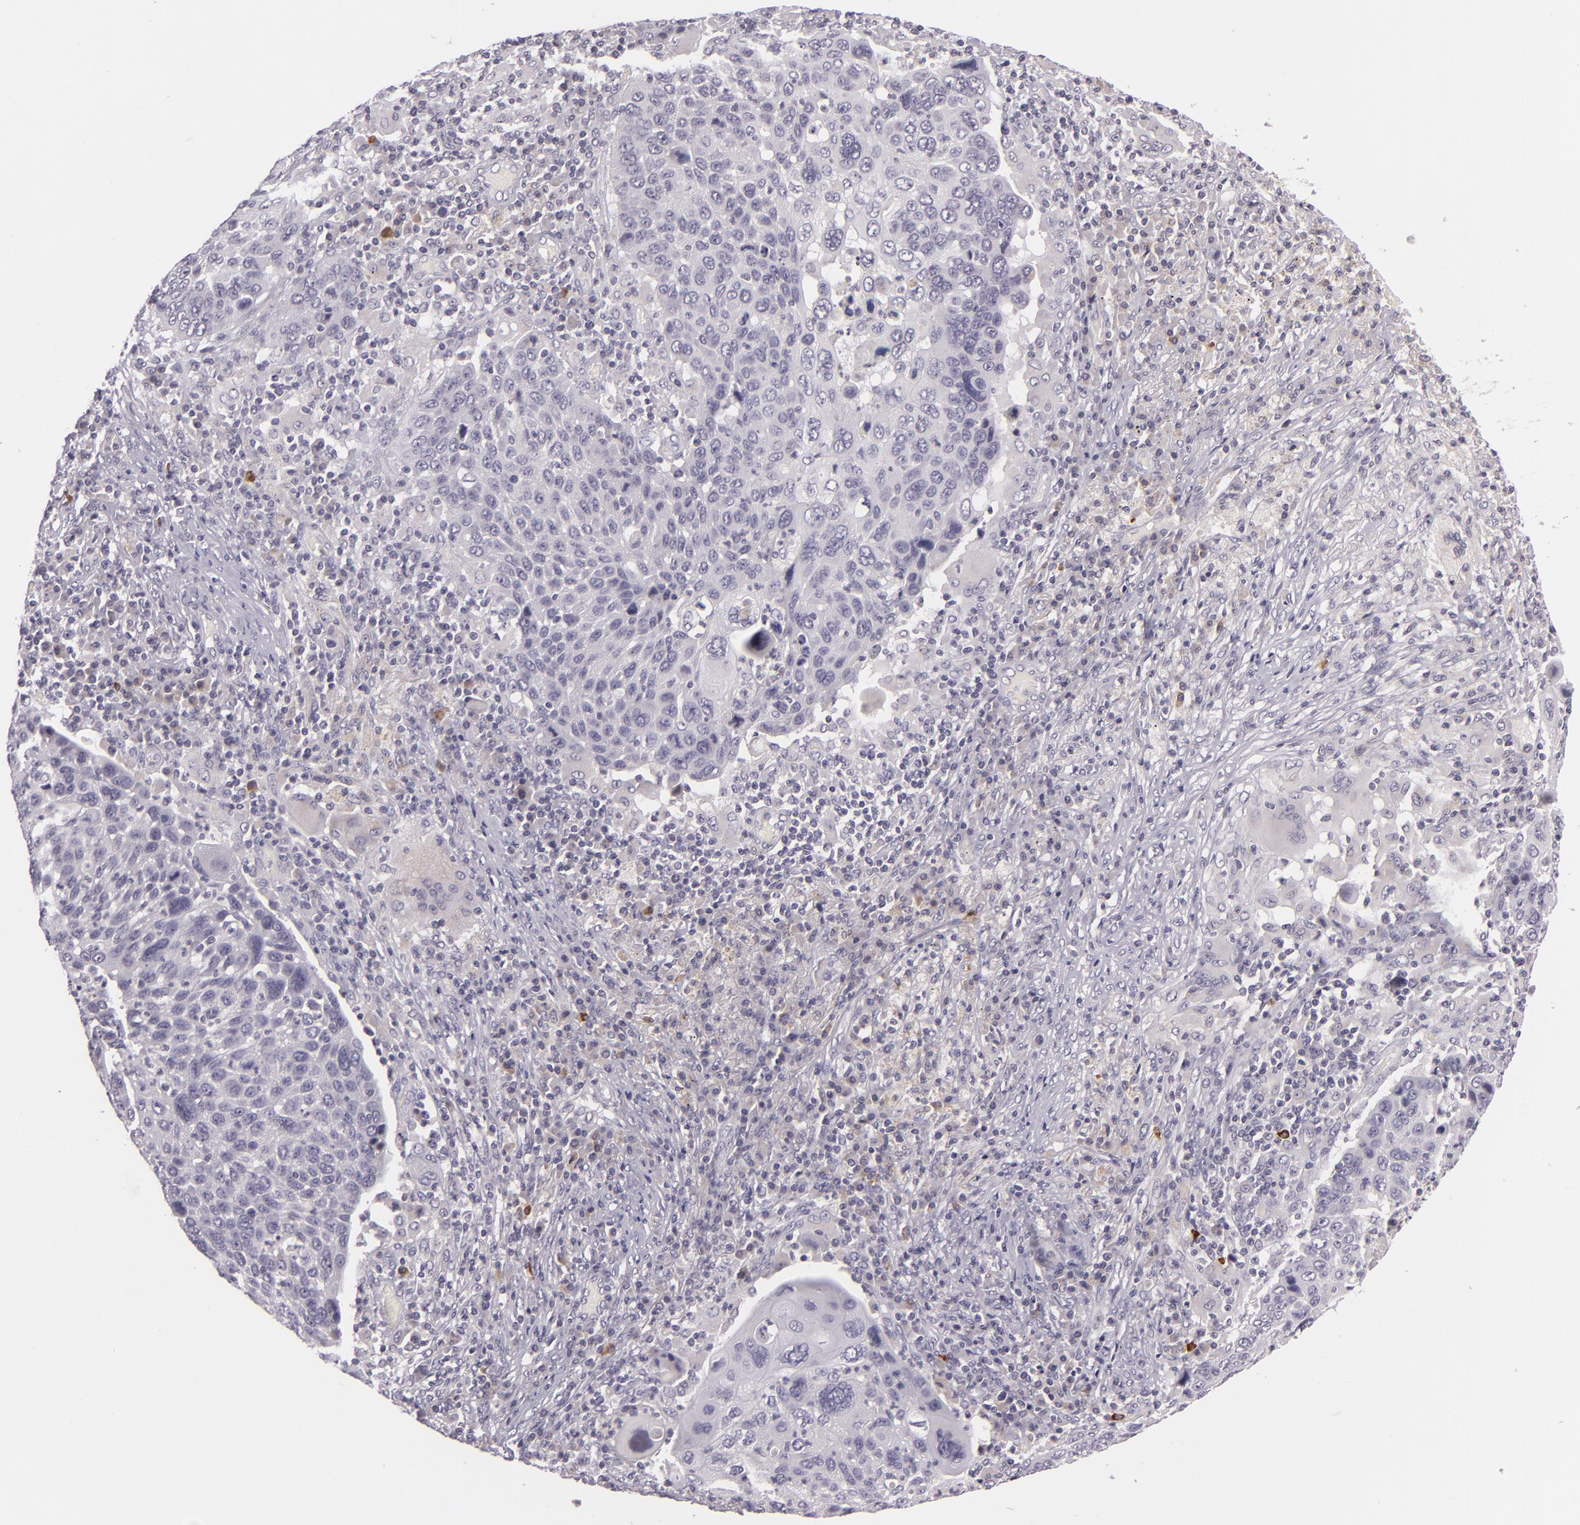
{"staining": {"intensity": "negative", "quantity": "none", "location": "none"}, "tissue": "lung cancer", "cell_type": "Tumor cells", "image_type": "cancer", "snomed": [{"axis": "morphology", "description": "Squamous cell carcinoma, NOS"}, {"axis": "topography", "description": "Lung"}], "caption": "The image exhibits no significant expression in tumor cells of lung squamous cell carcinoma.", "gene": "DAG1", "patient": {"sex": "male", "age": 68}}